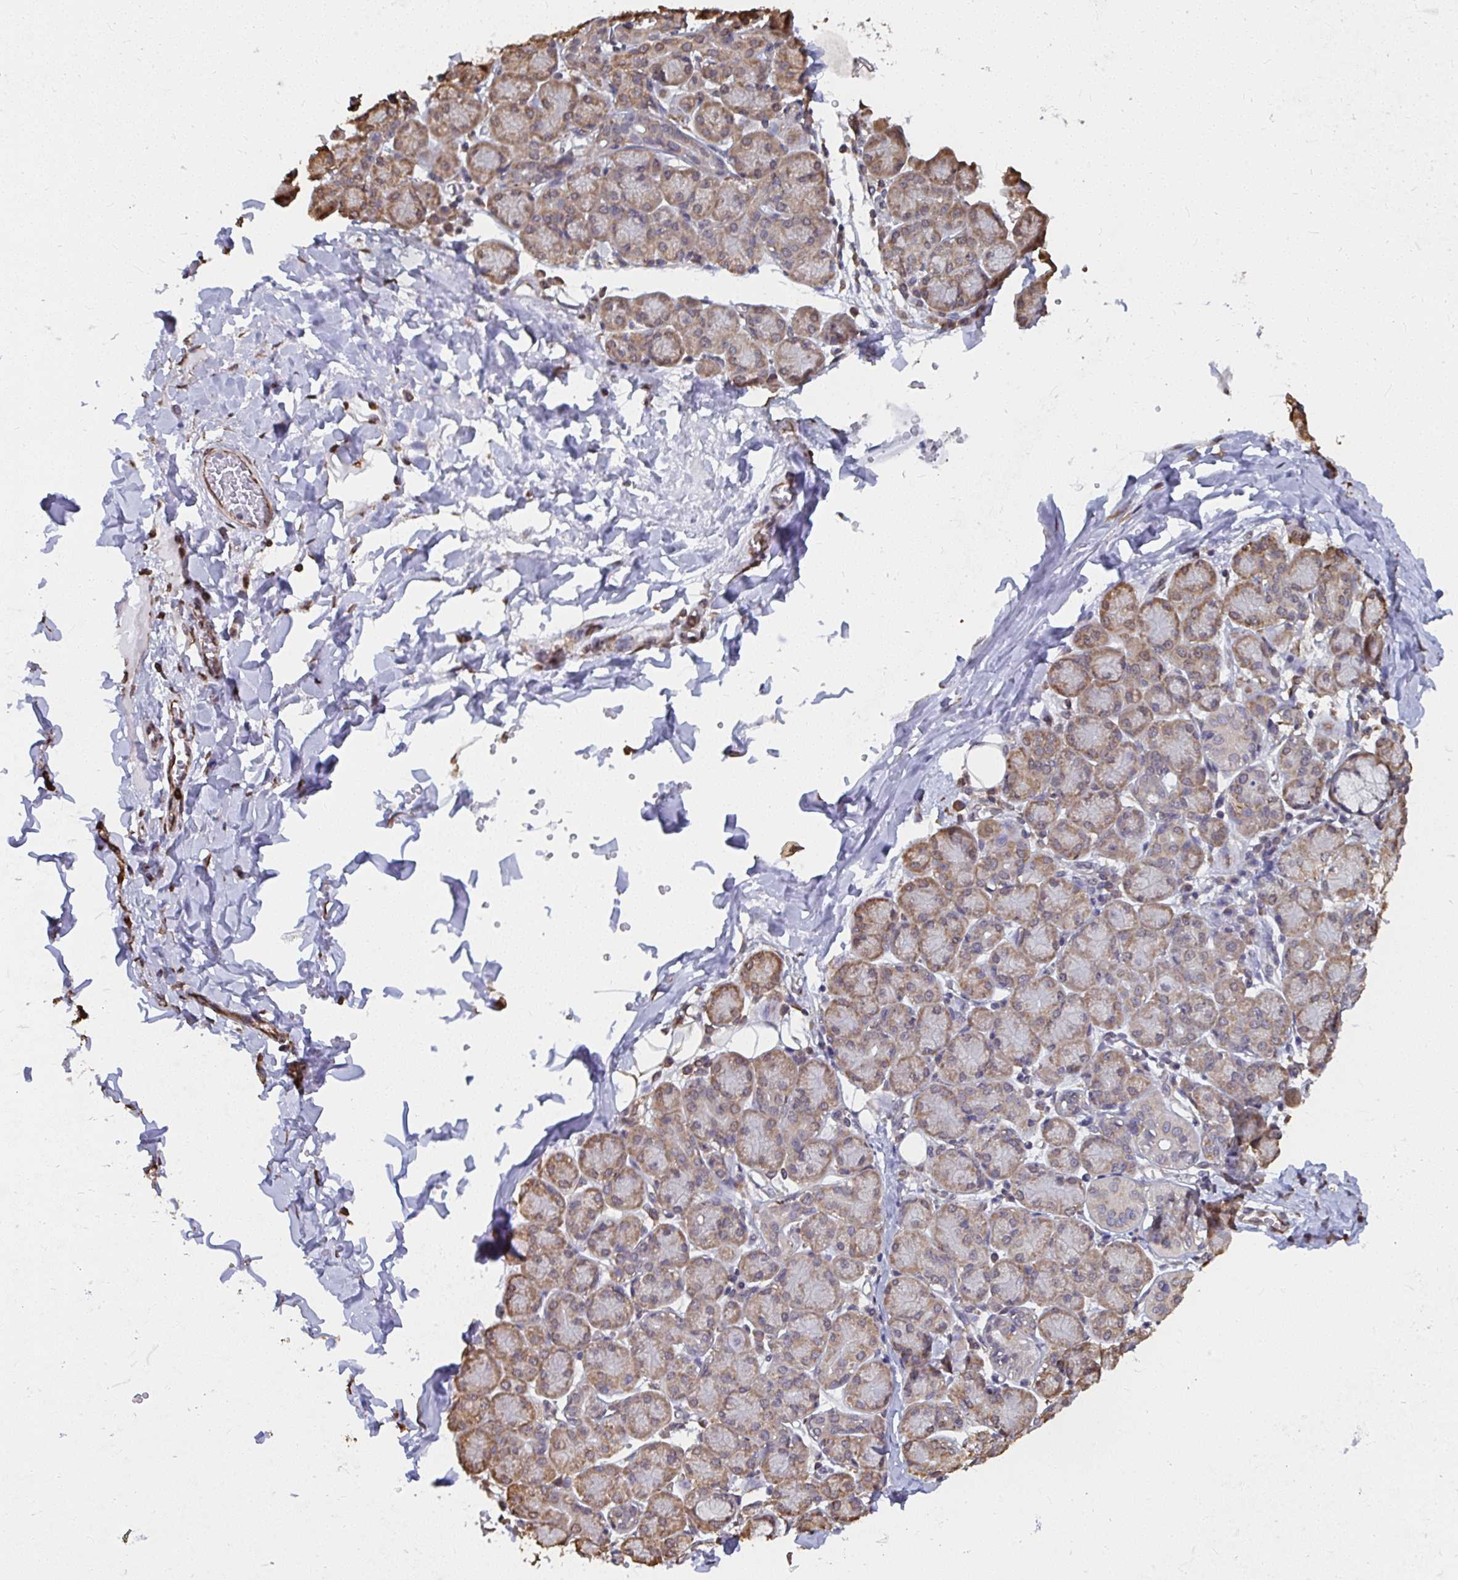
{"staining": {"intensity": "moderate", "quantity": ">75%", "location": "cytoplasmic/membranous"}, "tissue": "salivary gland", "cell_type": "Glandular cells", "image_type": "normal", "snomed": [{"axis": "morphology", "description": "Normal tissue, NOS"}, {"axis": "morphology", "description": "Inflammation, NOS"}, {"axis": "topography", "description": "Lymph node"}, {"axis": "topography", "description": "Salivary gland"}], "caption": "High-magnification brightfield microscopy of normal salivary gland stained with DAB (3,3'-diaminobenzidine) (brown) and counterstained with hematoxylin (blue). glandular cells exhibit moderate cytoplasmic/membranous positivity is seen in approximately>75% of cells.", "gene": "SYNCRIP", "patient": {"sex": "male", "age": 3}}